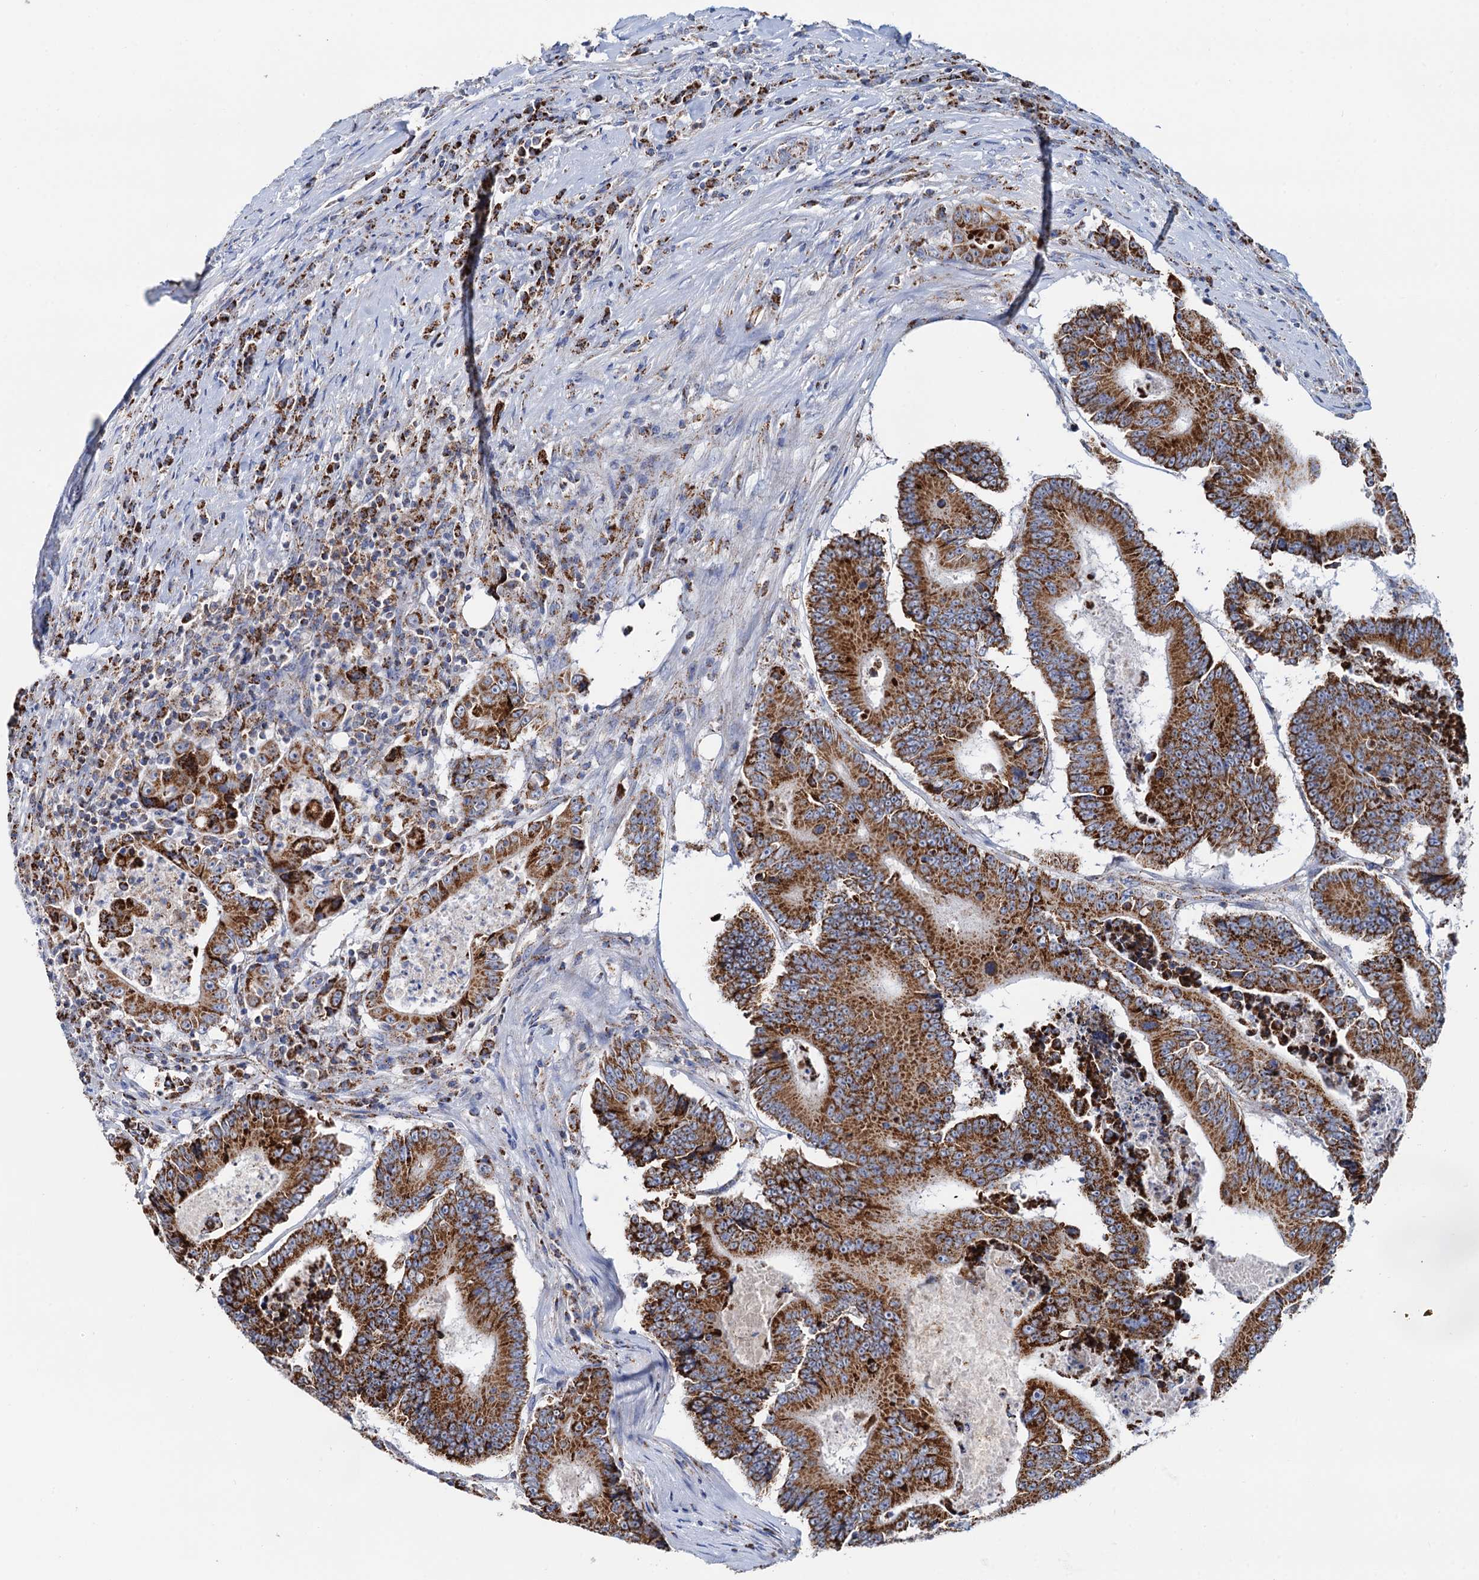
{"staining": {"intensity": "strong", "quantity": ">75%", "location": "cytoplasmic/membranous"}, "tissue": "colorectal cancer", "cell_type": "Tumor cells", "image_type": "cancer", "snomed": [{"axis": "morphology", "description": "Adenocarcinoma, NOS"}, {"axis": "topography", "description": "Colon"}], "caption": "A brown stain shows strong cytoplasmic/membranous staining of a protein in human colorectal cancer tumor cells.", "gene": "C2CD3", "patient": {"sex": "male", "age": 83}}